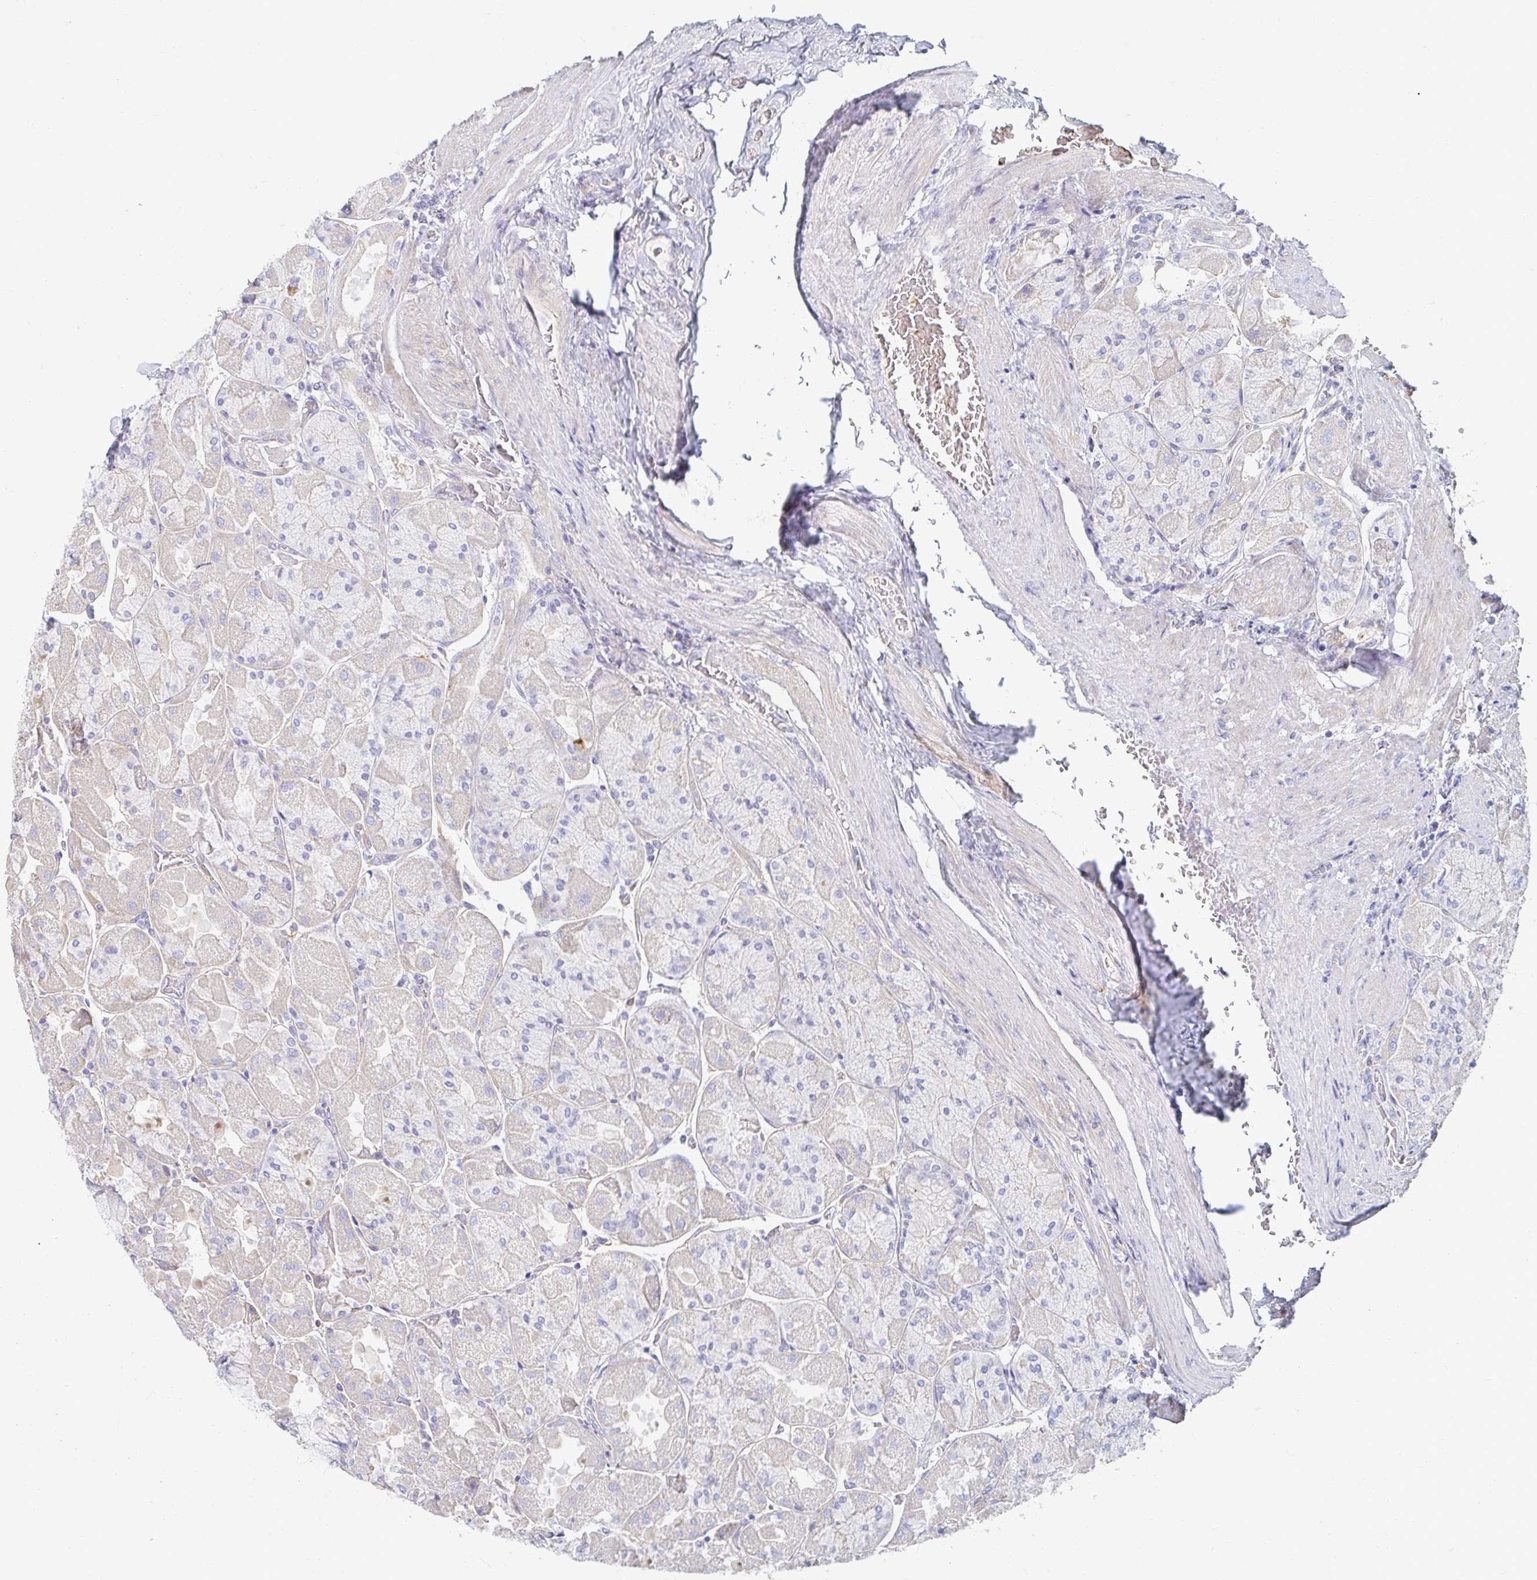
{"staining": {"intensity": "negative", "quantity": "none", "location": "none"}, "tissue": "stomach", "cell_type": "Glandular cells", "image_type": "normal", "snomed": [{"axis": "morphology", "description": "Normal tissue, NOS"}, {"axis": "topography", "description": "Stomach"}], "caption": "Immunohistochemistry (IHC) photomicrograph of unremarkable stomach: human stomach stained with DAB demonstrates no significant protein staining in glandular cells.", "gene": "MYLK2", "patient": {"sex": "female", "age": 61}}